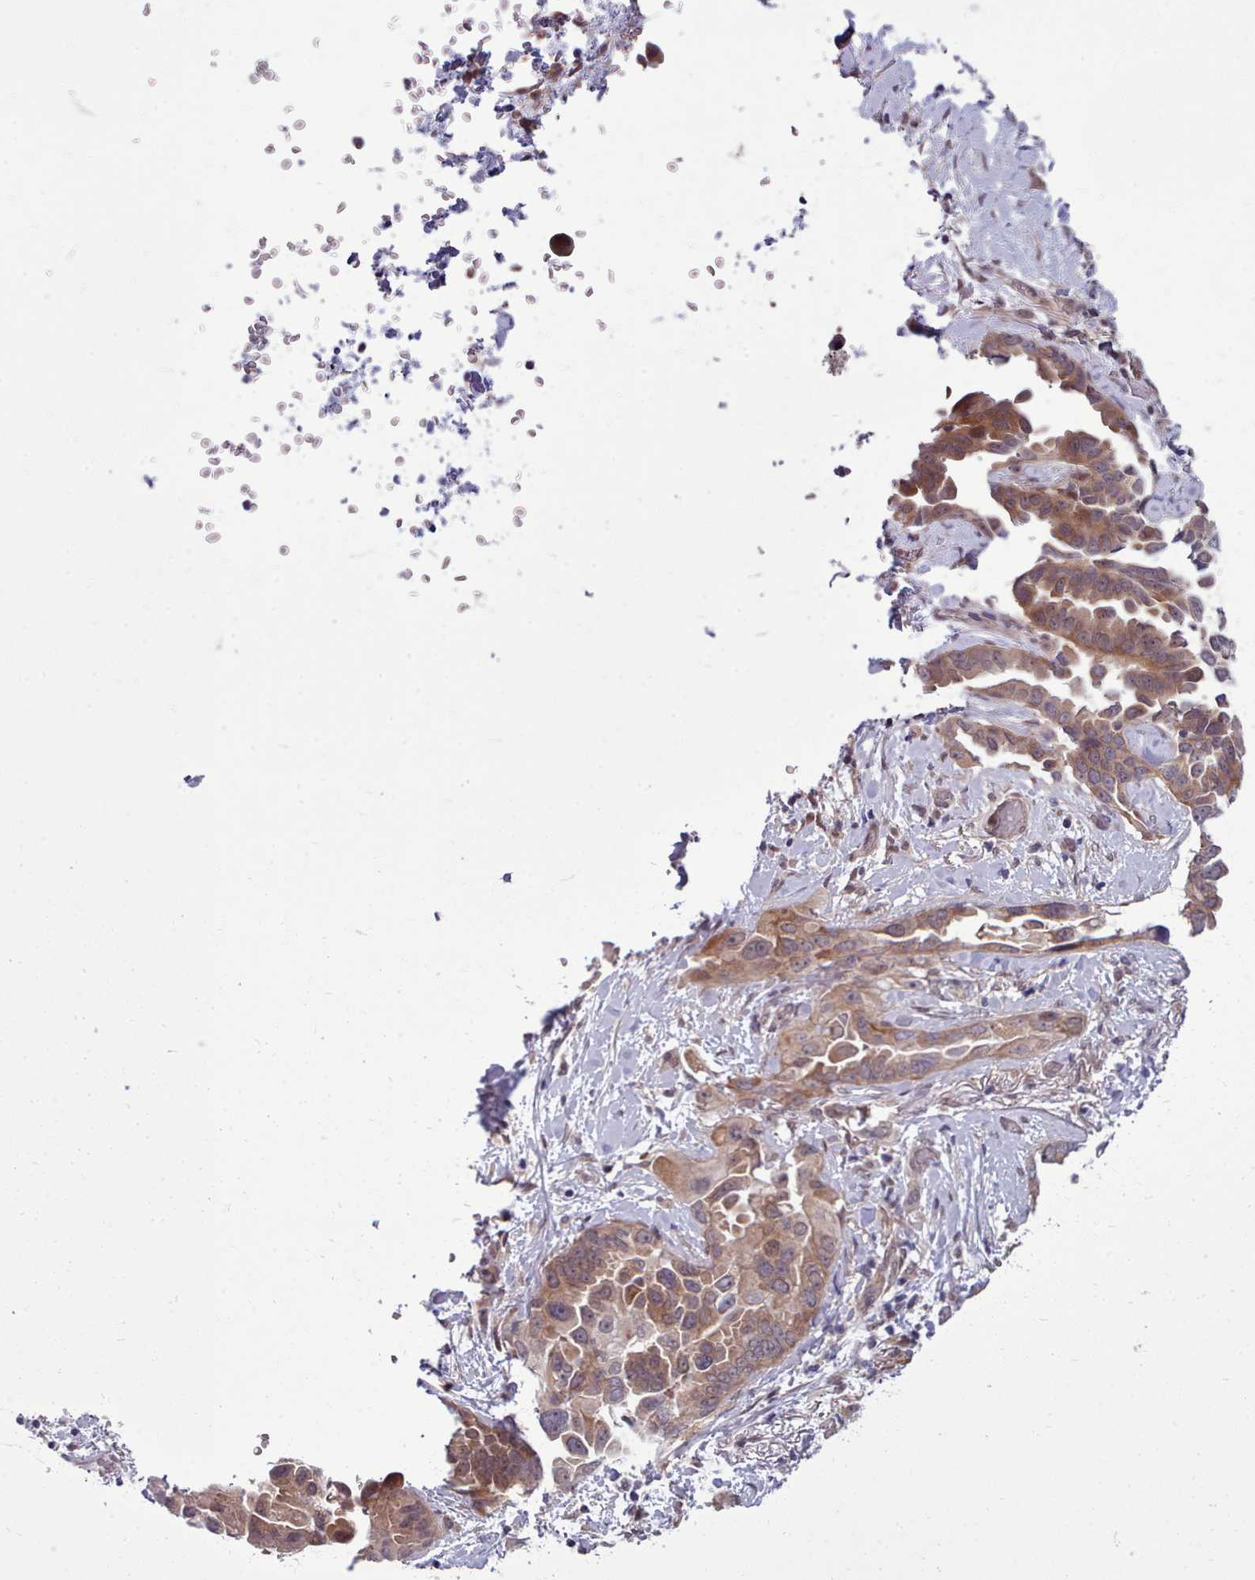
{"staining": {"intensity": "moderate", "quantity": ">75%", "location": "cytoplasmic/membranous"}, "tissue": "lung cancer", "cell_type": "Tumor cells", "image_type": "cancer", "snomed": [{"axis": "morphology", "description": "Adenocarcinoma, NOS"}, {"axis": "topography", "description": "Lung"}], "caption": "Brown immunohistochemical staining in lung cancer demonstrates moderate cytoplasmic/membranous staining in about >75% of tumor cells.", "gene": "AHCY", "patient": {"sex": "female", "age": 67}}